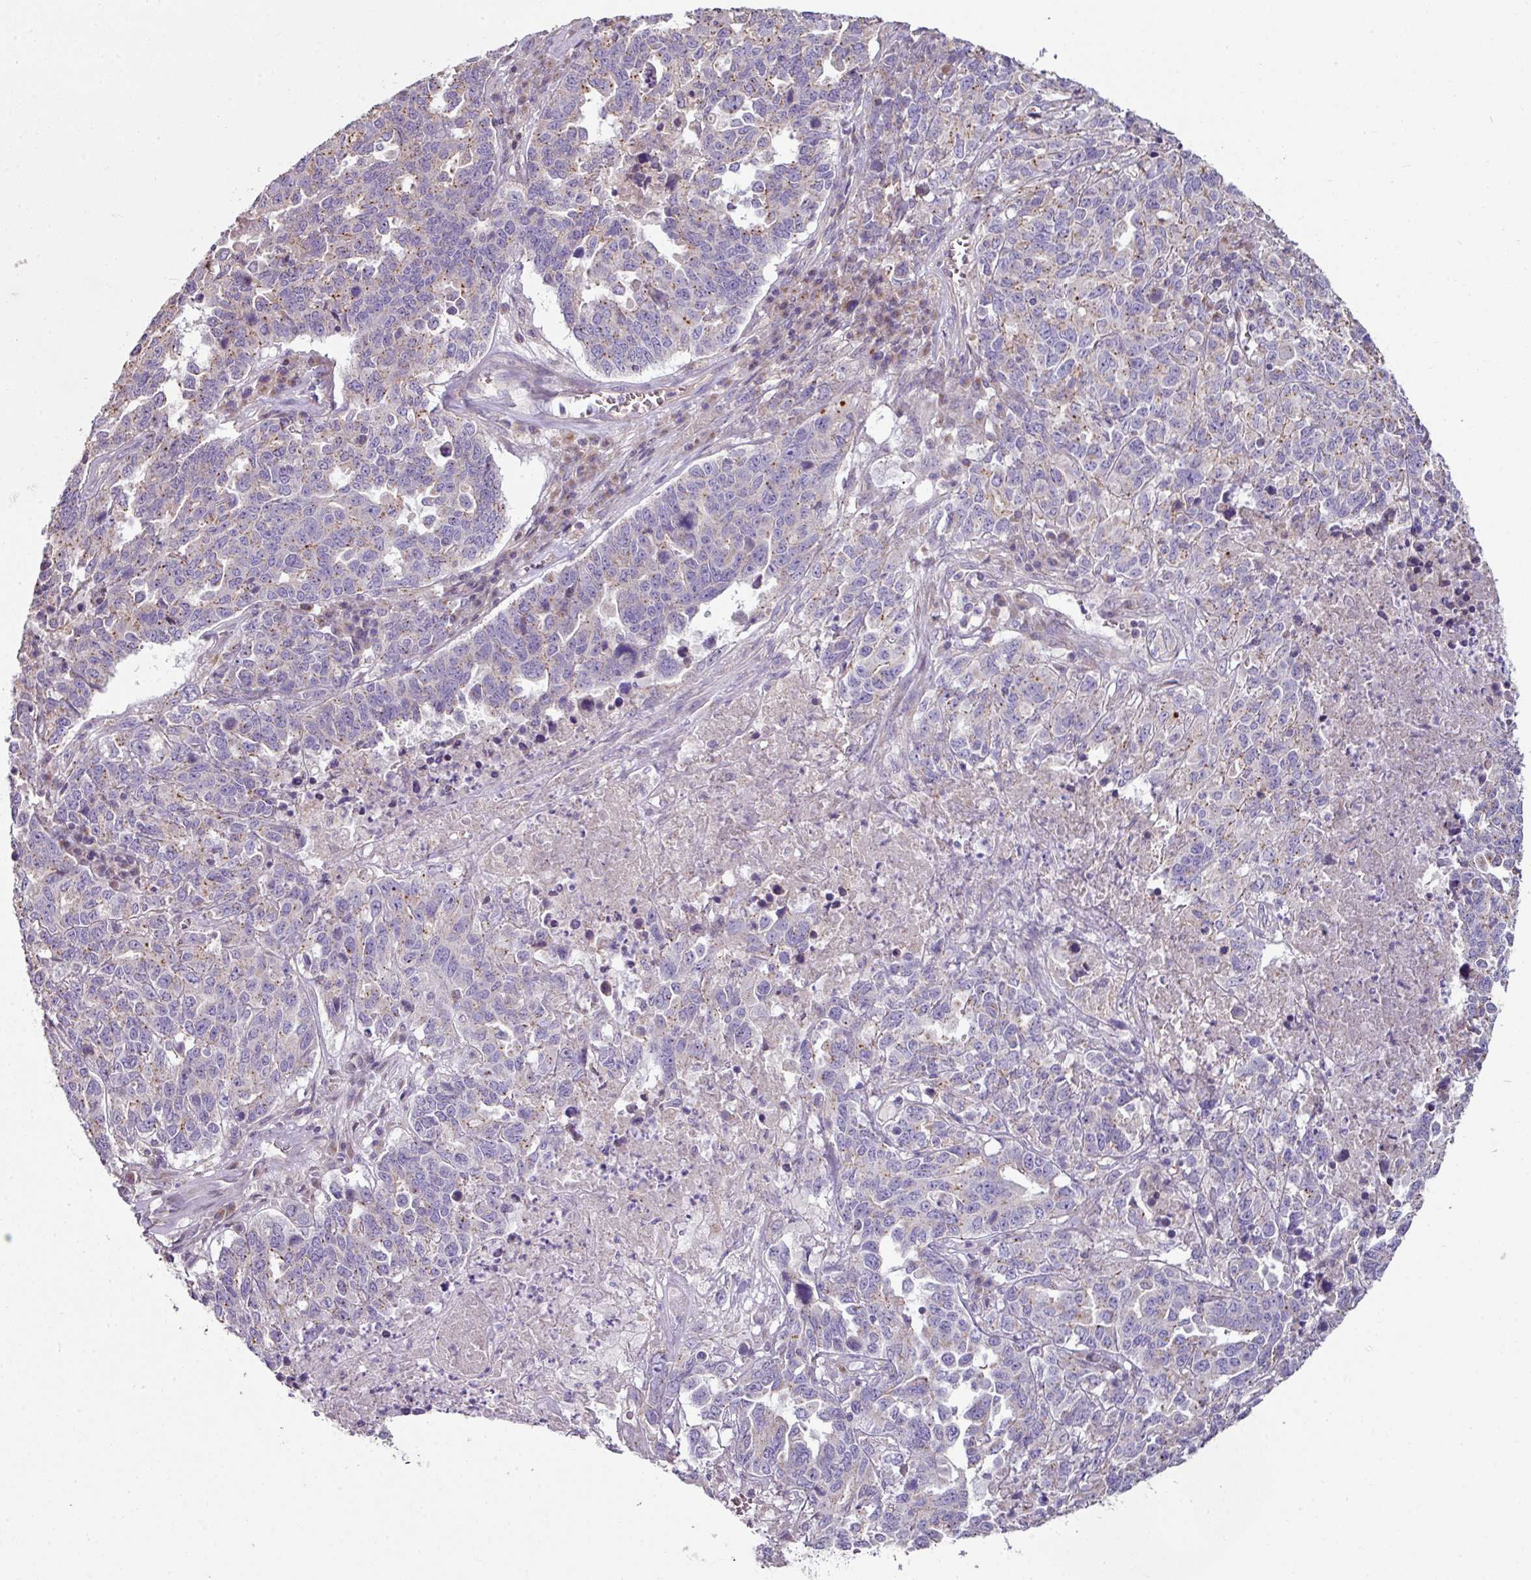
{"staining": {"intensity": "negative", "quantity": "none", "location": "none"}, "tissue": "ovarian cancer", "cell_type": "Tumor cells", "image_type": "cancer", "snomed": [{"axis": "morphology", "description": "Carcinoma, endometroid"}, {"axis": "topography", "description": "Ovary"}], "caption": "An image of ovarian cancer stained for a protein displays no brown staining in tumor cells.", "gene": "LRRC9", "patient": {"sex": "female", "age": 62}}